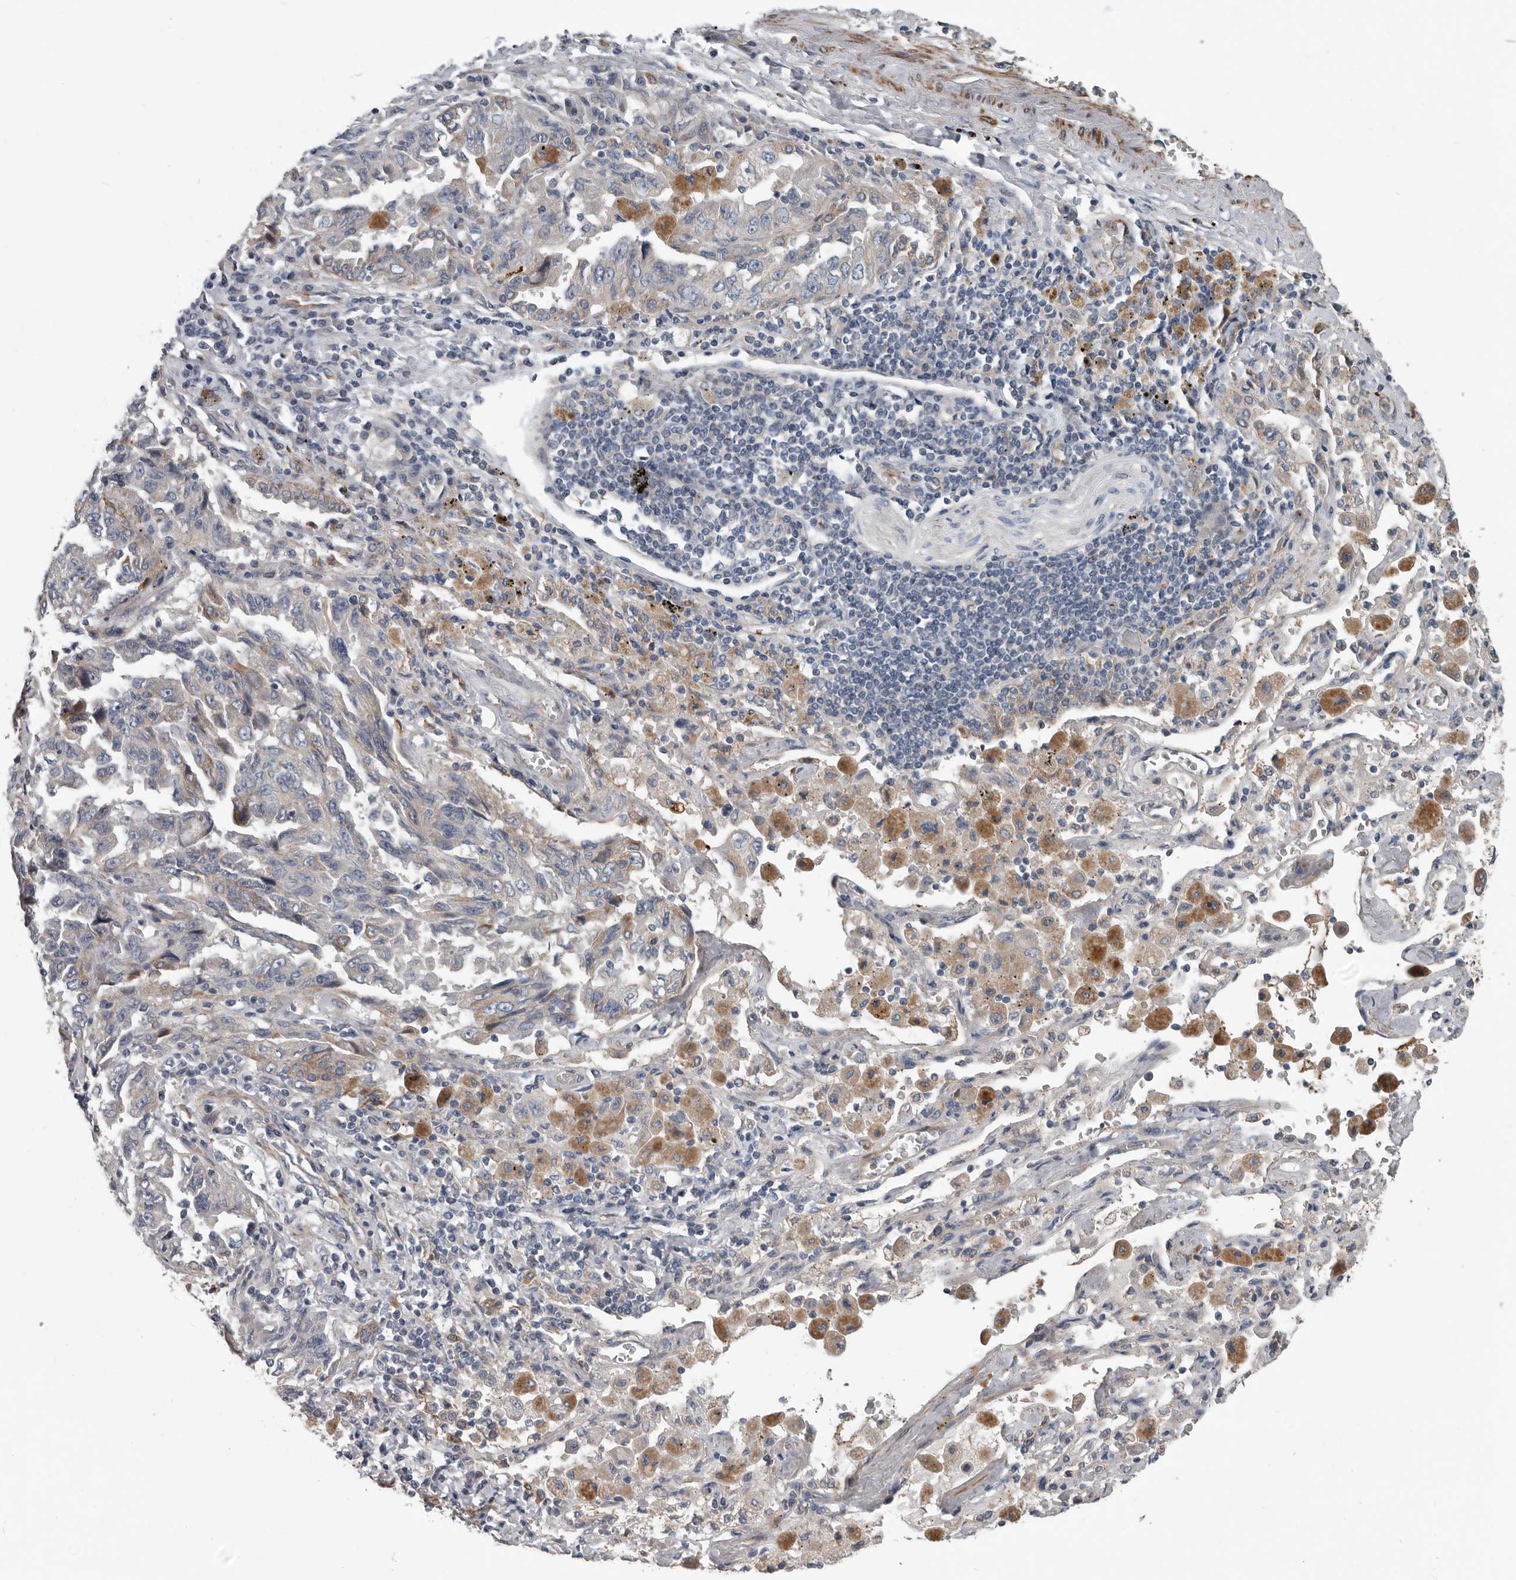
{"staining": {"intensity": "negative", "quantity": "none", "location": "none"}, "tissue": "lung cancer", "cell_type": "Tumor cells", "image_type": "cancer", "snomed": [{"axis": "morphology", "description": "Adenocarcinoma, NOS"}, {"axis": "topography", "description": "Lung"}], "caption": "There is no significant positivity in tumor cells of lung adenocarcinoma.", "gene": "DPY19L4", "patient": {"sex": "female", "age": 51}}